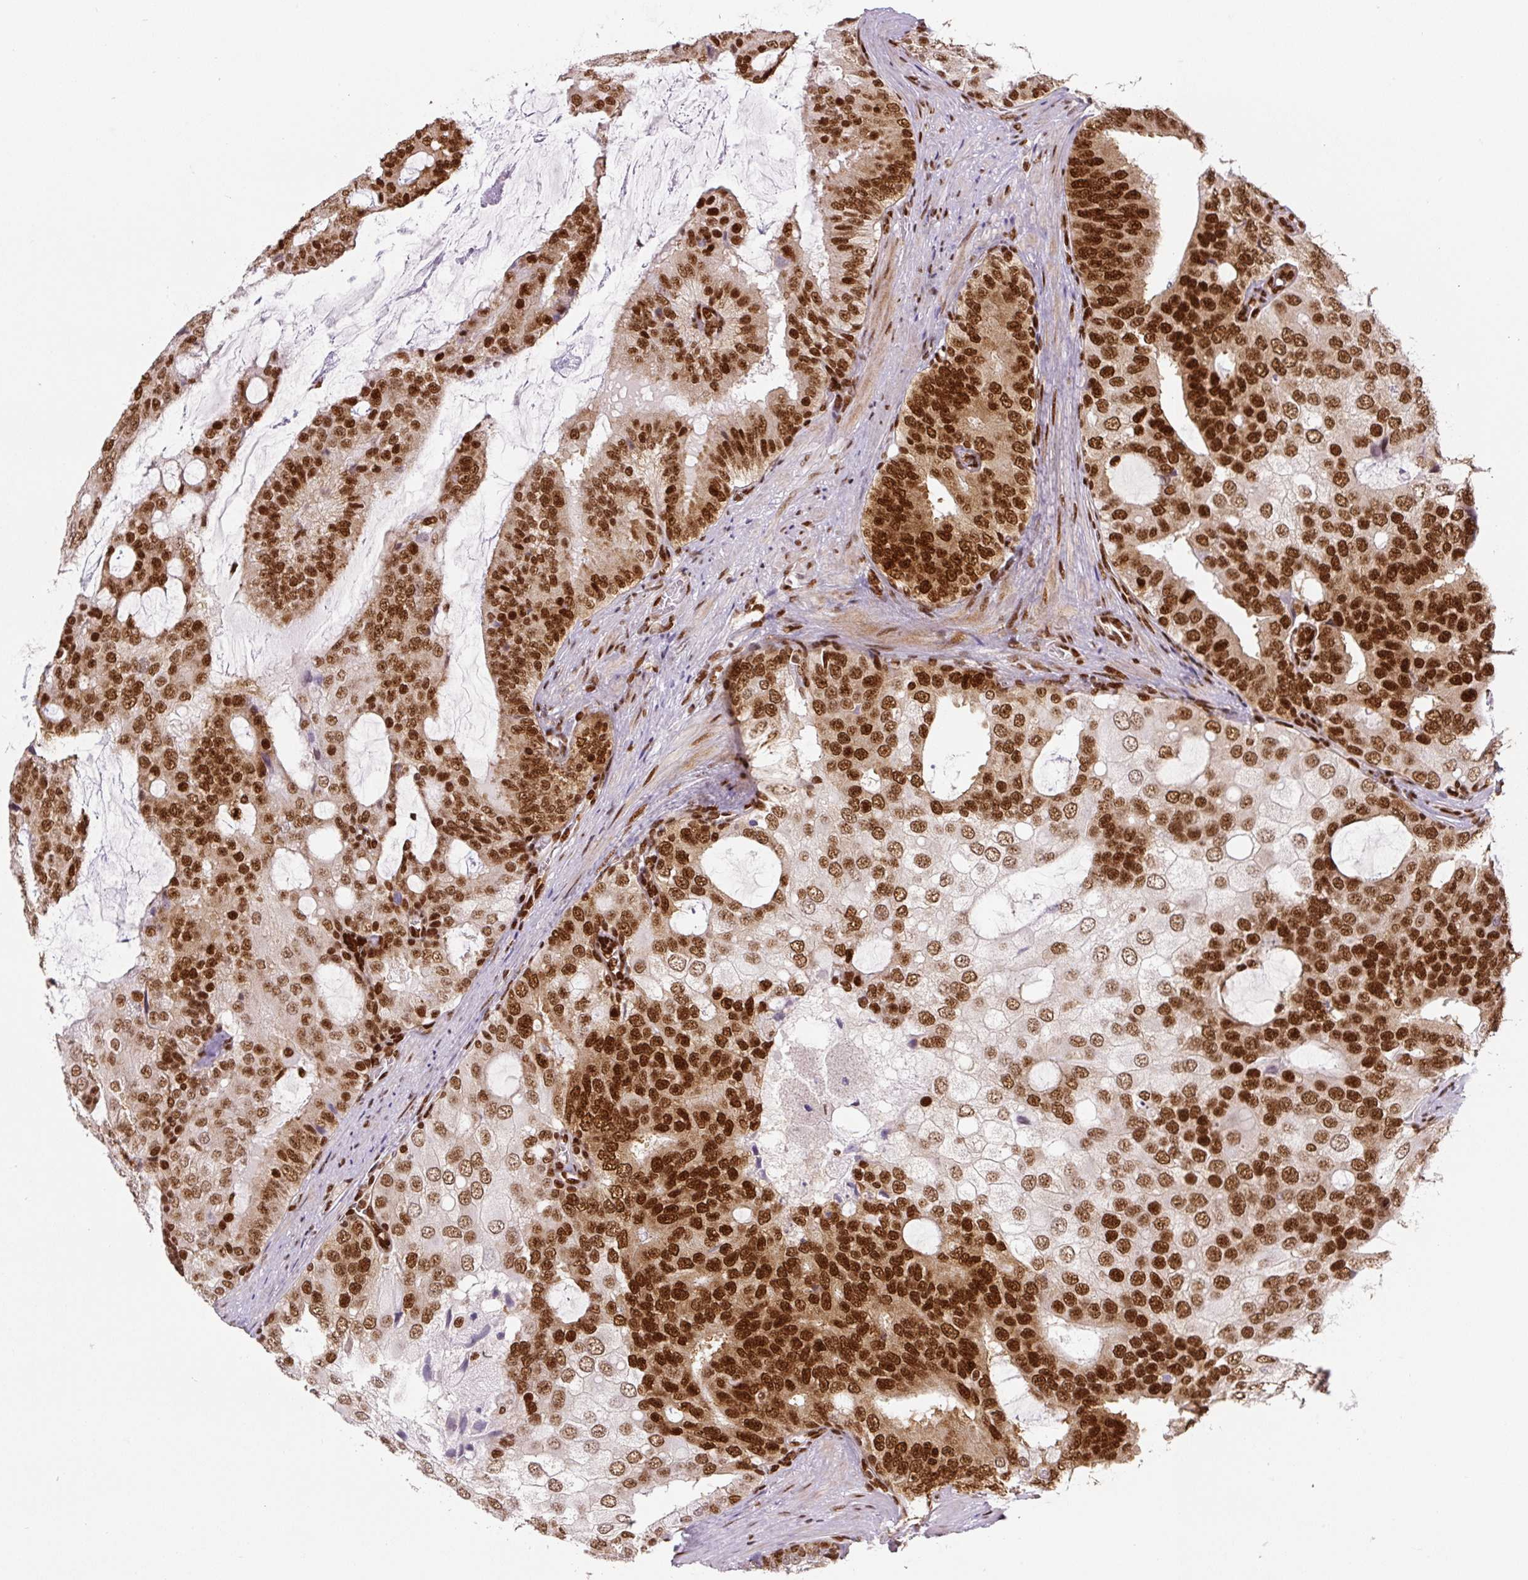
{"staining": {"intensity": "strong", "quantity": ">75%", "location": "nuclear"}, "tissue": "prostate cancer", "cell_type": "Tumor cells", "image_type": "cancer", "snomed": [{"axis": "morphology", "description": "Adenocarcinoma, High grade"}, {"axis": "topography", "description": "Prostate"}], "caption": "Protein staining exhibits strong nuclear positivity in about >75% of tumor cells in prostate adenocarcinoma (high-grade). Immunohistochemistry stains the protein of interest in brown and the nuclei are stained blue.", "gene": "FUS", "patient": {"sex": "male", "age": 55}}